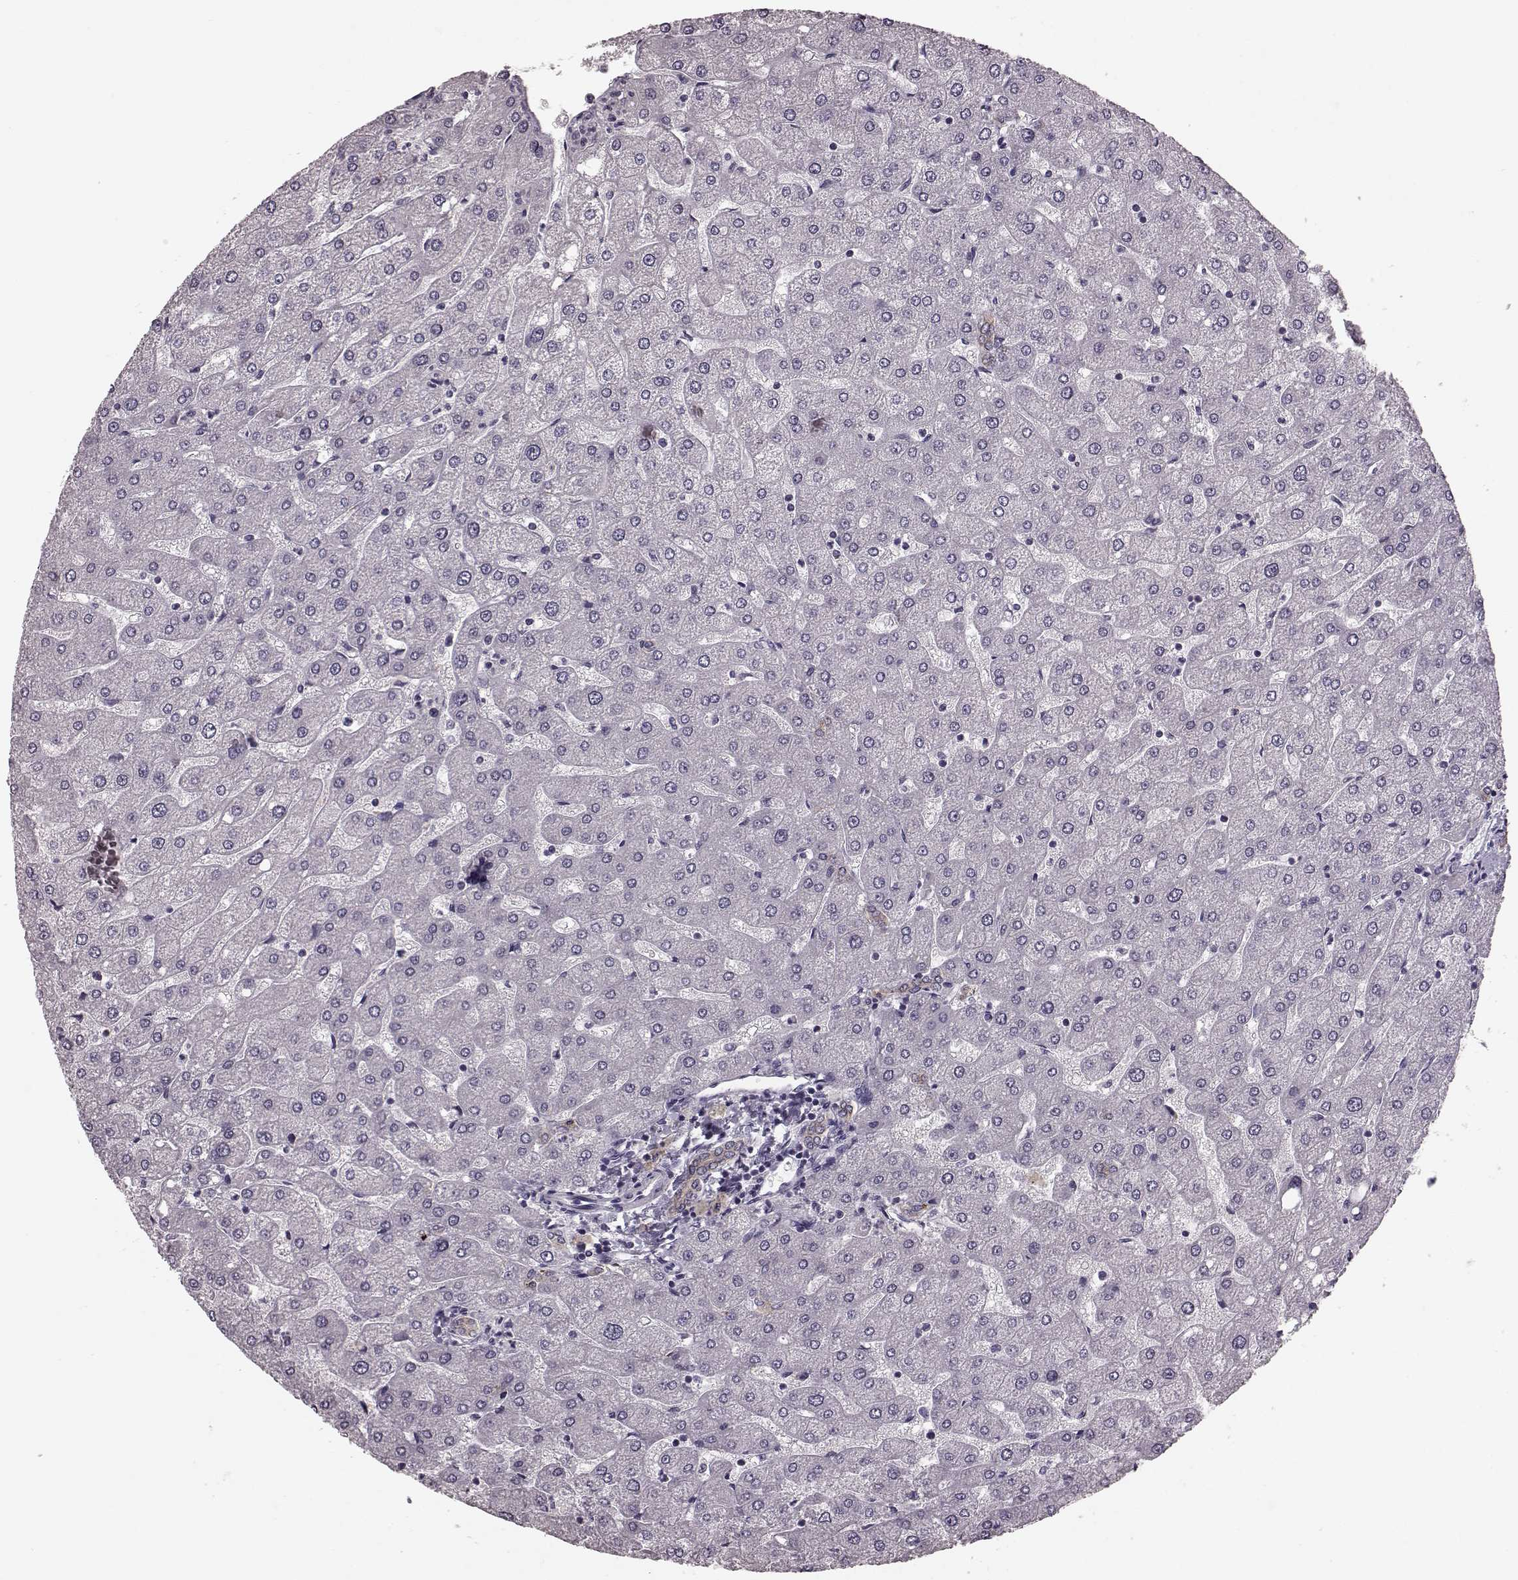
{"staining": {"intensity": "weak", "quantity": "<25%", "location": "cytoplasmic/membranous"}, "tissue": "liver", "cell_type": "Cholangiocytes", "image_type": "normal", "snomed": [{"axis": "morphology", "description": "Normal tissue, NOS"}, {"axis": "topography", "description": "Liver"}], "caption": "Cholangiocytes are negative for protein expression in unremarkable human liver.", "gene": "CST7", "patient": {"sex": "male", "age": 67}}